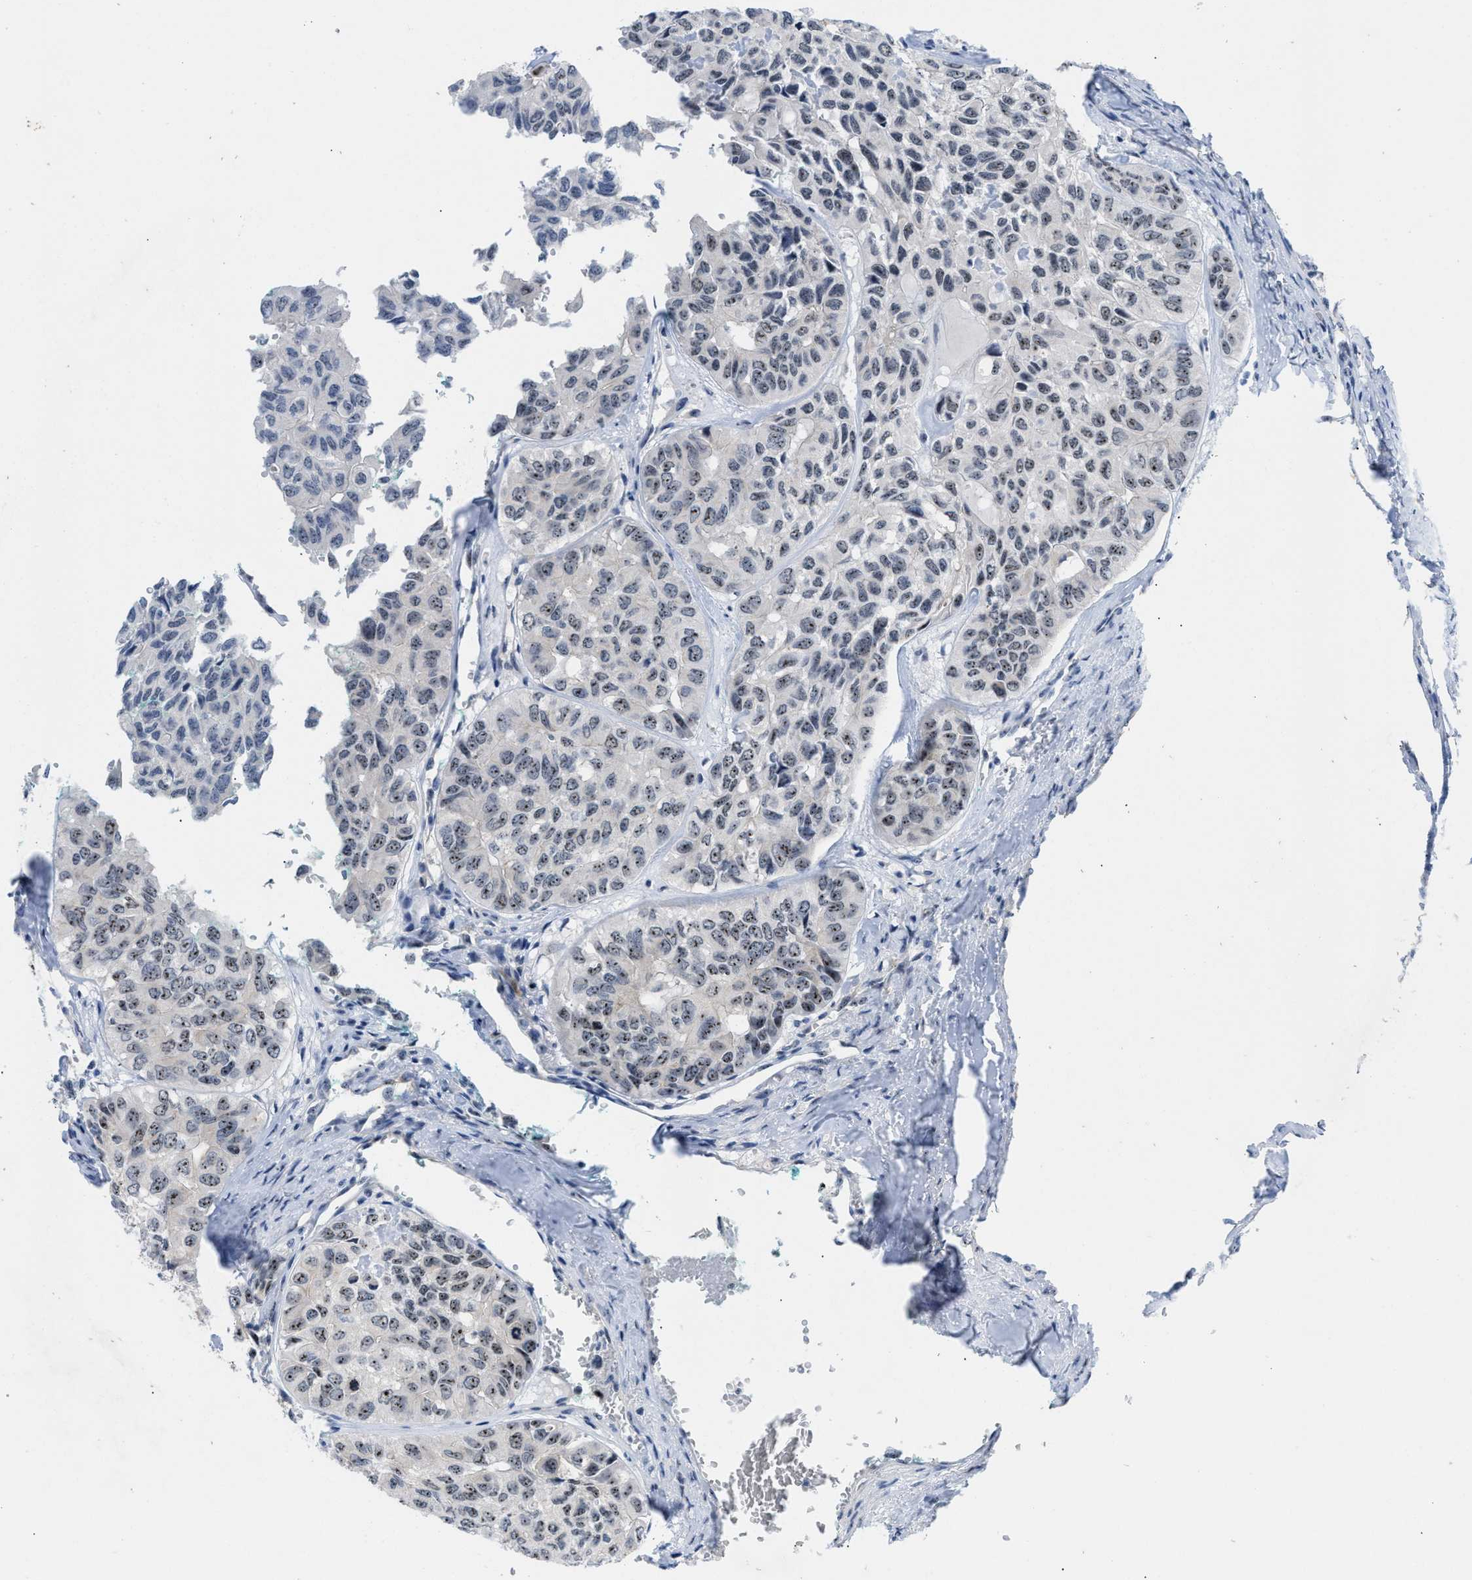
{"staining": {"intensity": "moderate", "quantity": ">75%", "location": "nuclear"}, "tissue": "head and neck cancer", "cell_type": "Tumor cells", "image_type": "cancer", "snomed": [{"axis": "morphology", "description": "Adenocarcinoma, NOS"}, {"axis": "topography", "description": "Salivary gland, NOS"}, {"axis": "topography", "description": "Head-Neck"}], "caption": "Immunohistochemical staining of human head and neck adenocarcinoma displays moderate nuclear protein expression in approximately >75% of tumor cells.", "gene": "NOP58", "patient": {"sex": "female", "age": 76}}